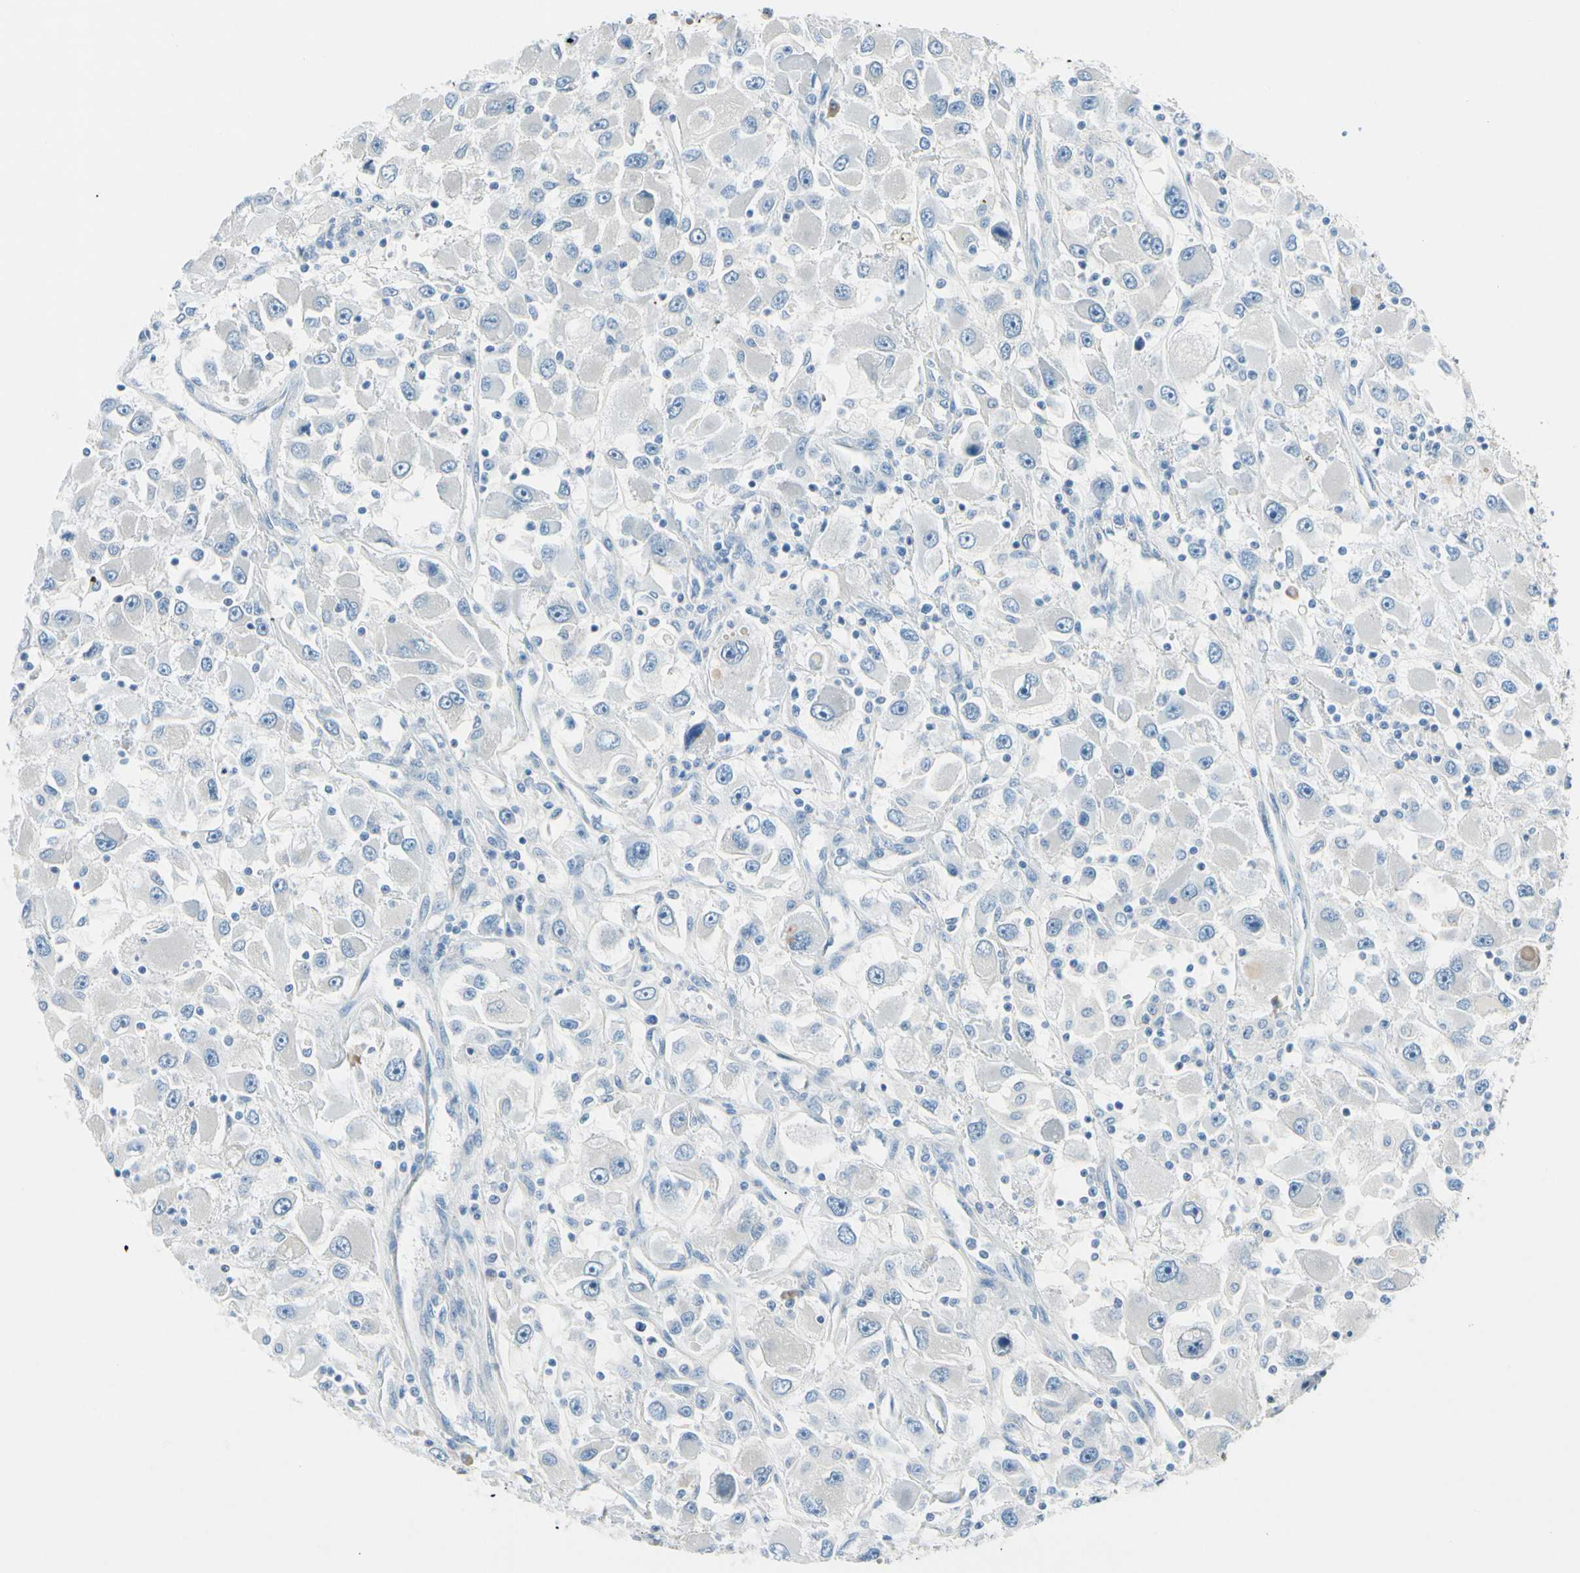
{"staining": {"intensity": "negative", "quantity": "none", "location": "none"}, "tissue": "renal cancer", "cell_type": "Tumor cells", "image_type": "cancer", "snomed": [{"axis": "morphology", "description": "Adenocarcinoma, NOS"}, {"axis": "topography", "description": "Kidney"}], "caption": "This is an immunohistochemistry (IHC) micrograph of human renal cancer. There is no expression in tumor cells.", "gene": "PEBP1", "patient": {"sex": "female", "age": 52}}